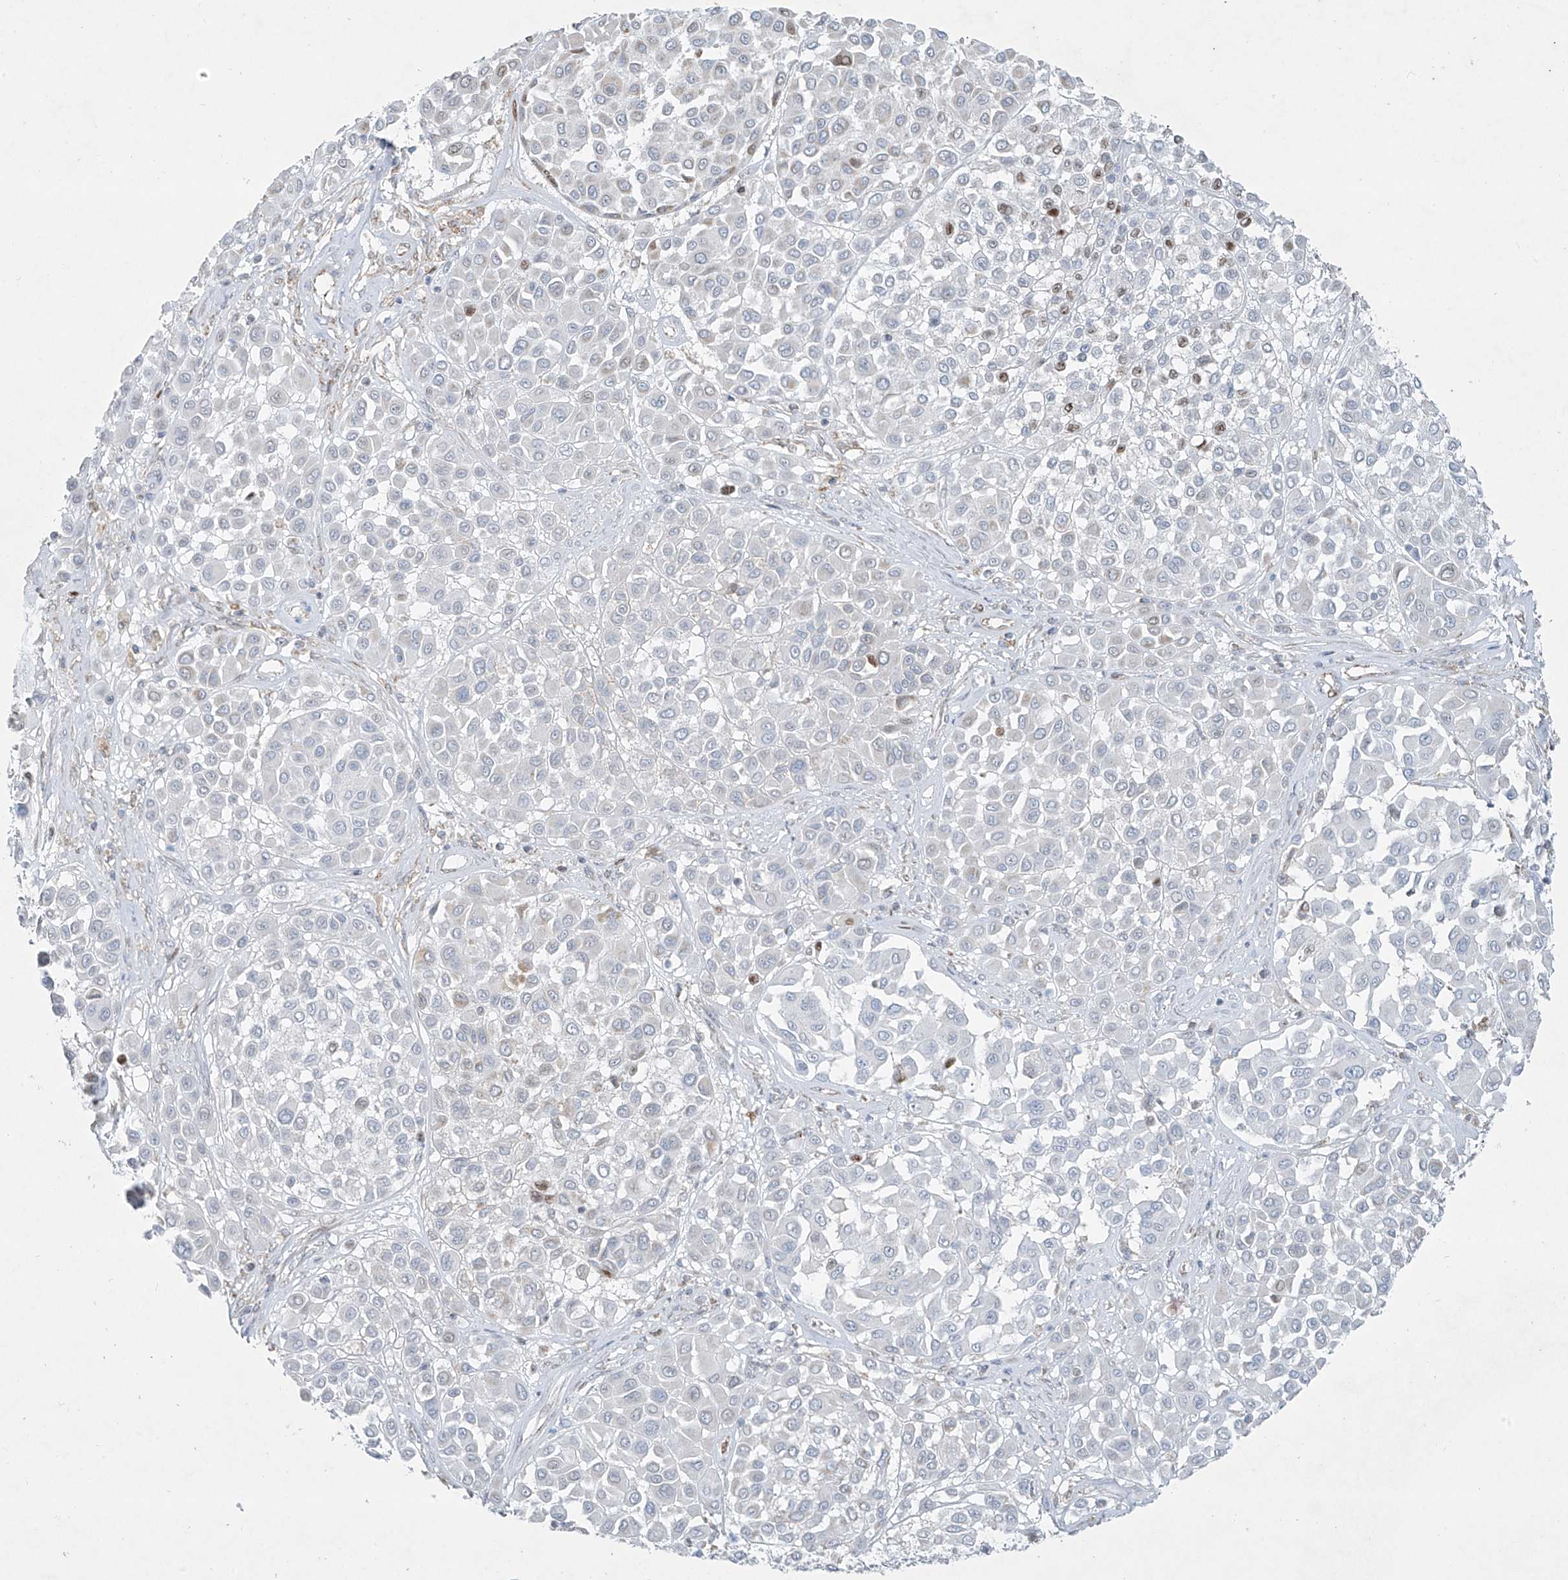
{"staining": {"intensity": "negative", "quantity": "none", "location": "none"}, "tissue": "melanoma", "cell_type": "Tumor cells", "image_type": "cancer", "snomed": [{"axis": "morphology", "description": "Malignant melanoma, Metastatic site"}, {"axis": "topography", "description": "Soft tissue"}], "caption": "Immunohistochemistry image of malignant melanoma (metastatic site) stained for a protein (brown), which displays no staining in tumor cells.", "gene": "SMDT1", "patient": {"sex": "male", "age": 41}}